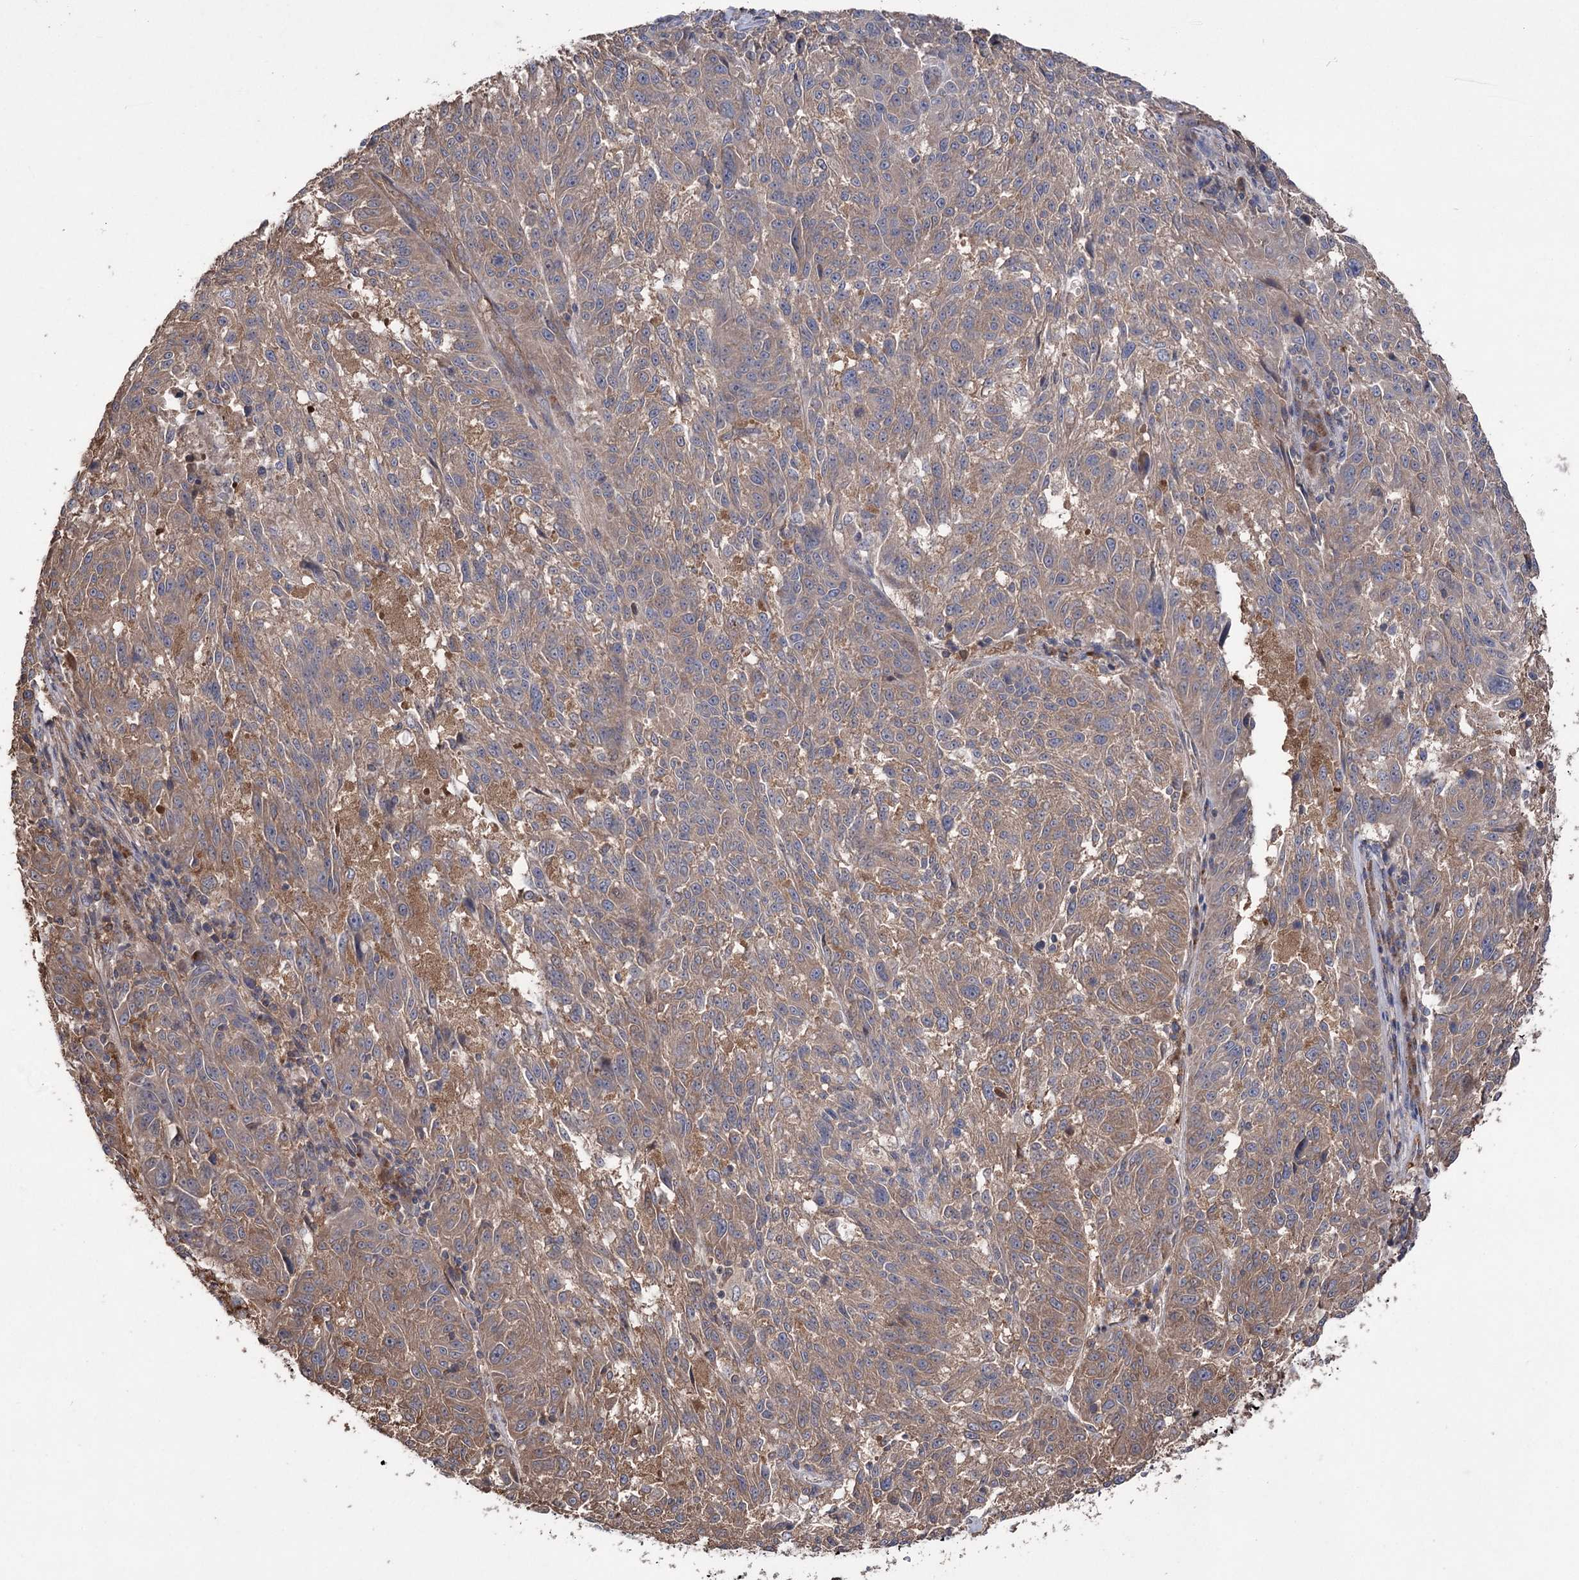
{"staining": {"intensity": "moderate", "quantity": ">75%", "location": "cytoplasmic/membranous"}, "tissue": "melanoma", "cell_type": "Tumor cells", "image_type": "cancer", "snomed": [{"axis": "morphology", "description": "Malignant melanoma, NOS"}, {"axis": "topography", "description": "Skin"}], "caption": "Immunohistochemical staining of human melanoma demonstrates moderate cytoplasmic/membranous protein expression in about >75% of tumor cells.", "gene": "LARS2", "patient": {"sex": "male", "age": 53}}